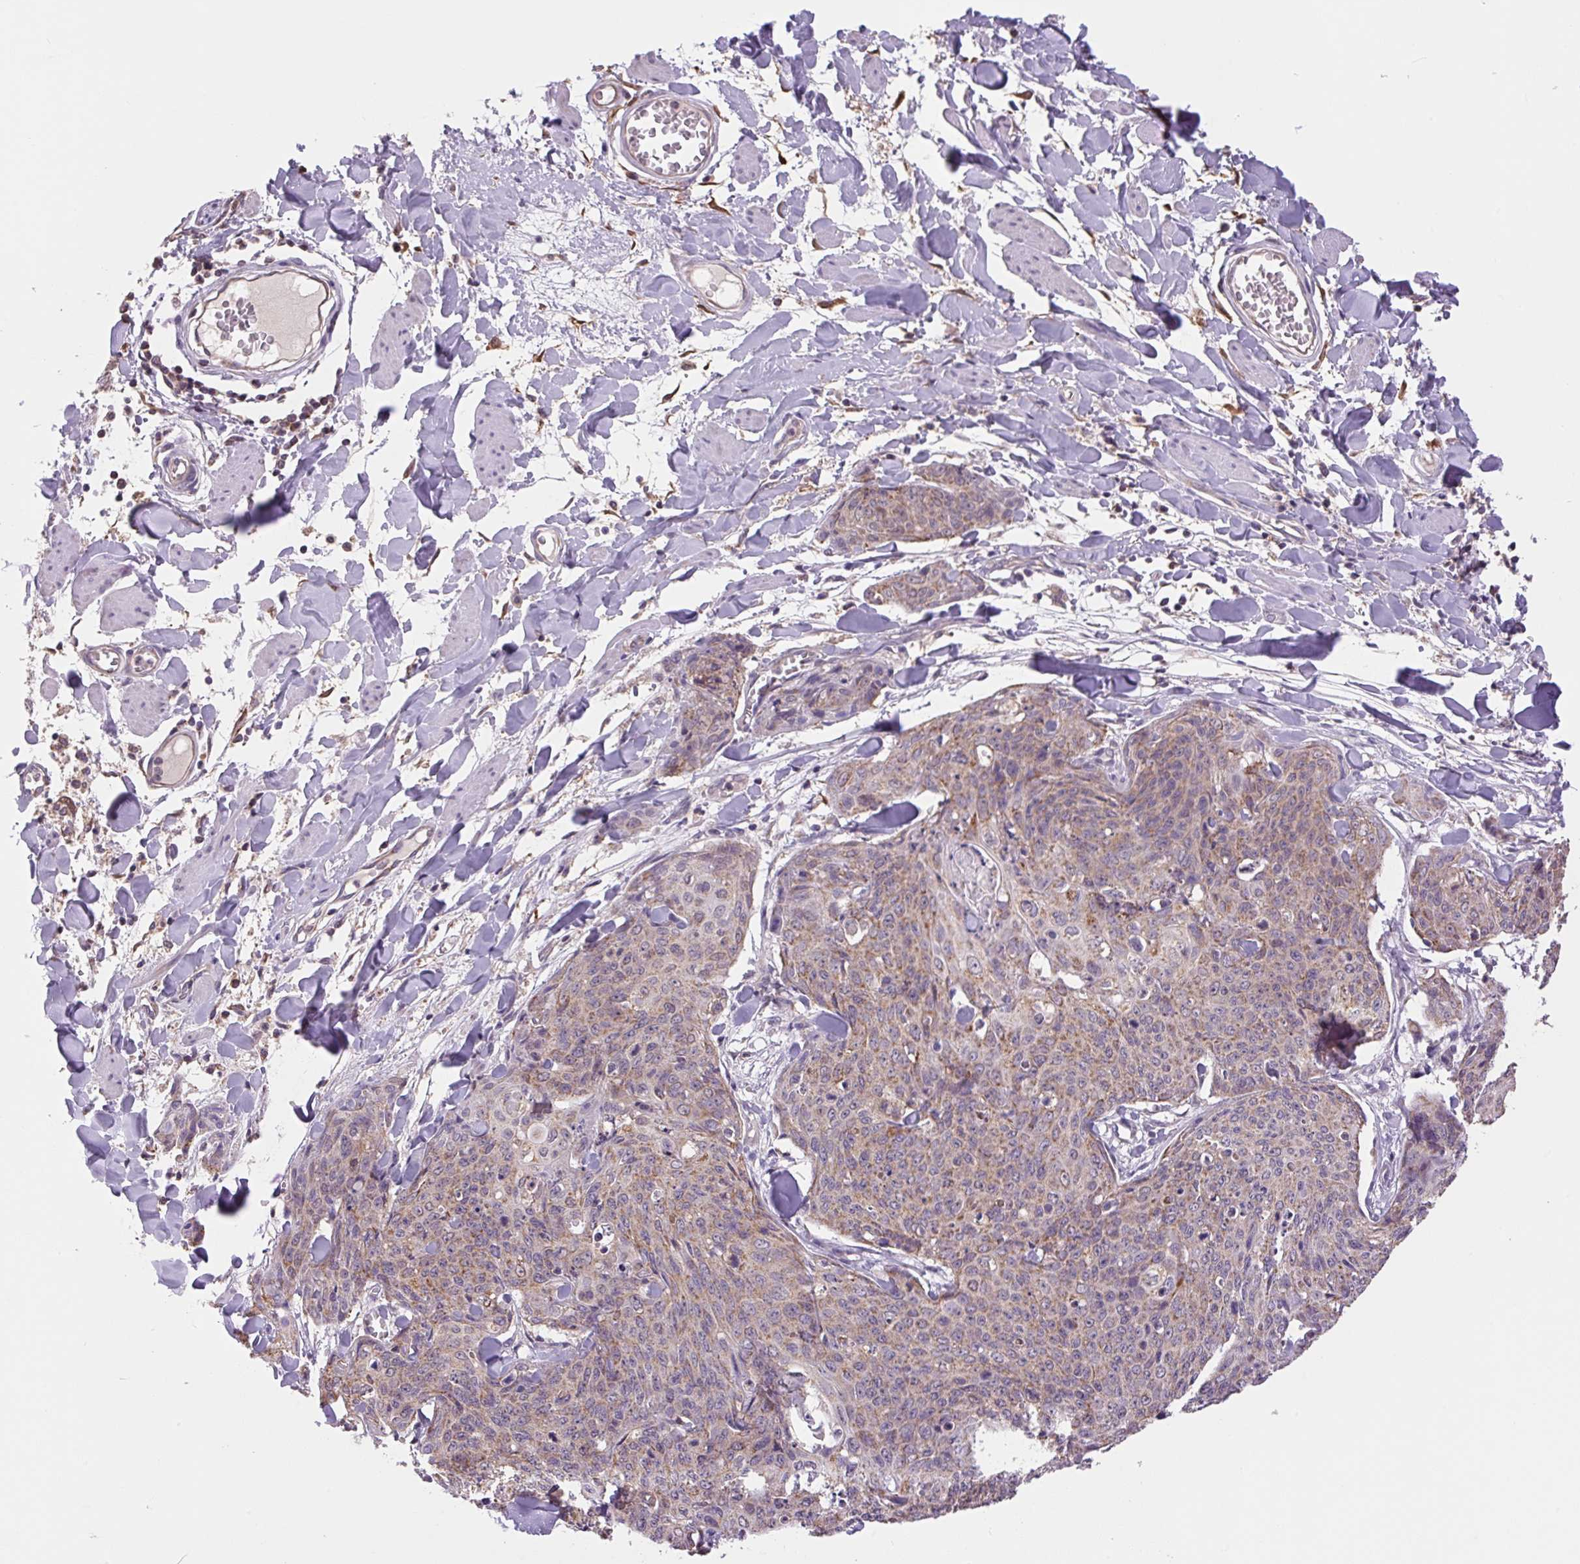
{"staining": {"intensity": "moderate", "quantity": "25%-75%", "location": "cytoplasmic/membranous"}, "tissue": "skin cancer", "cell_type": "Tumor cells", "image_type": "cancer", "snomed": [{"axis": "morphology", "description": "Squamous cell carcinoma, NOS"}, {"axis": "topography", "description": "Skin"}, {"axis": "topography", "description": "Vulva"}], "caption": "The photomicrograph reveals staining of skin squamous cell carcinoma, revealing moderate cytoplasmic/membranous protein positivity (brown color) within tumor cells.", "gene": "SGF29", "patient": {"sex": "female", "age": 85}}